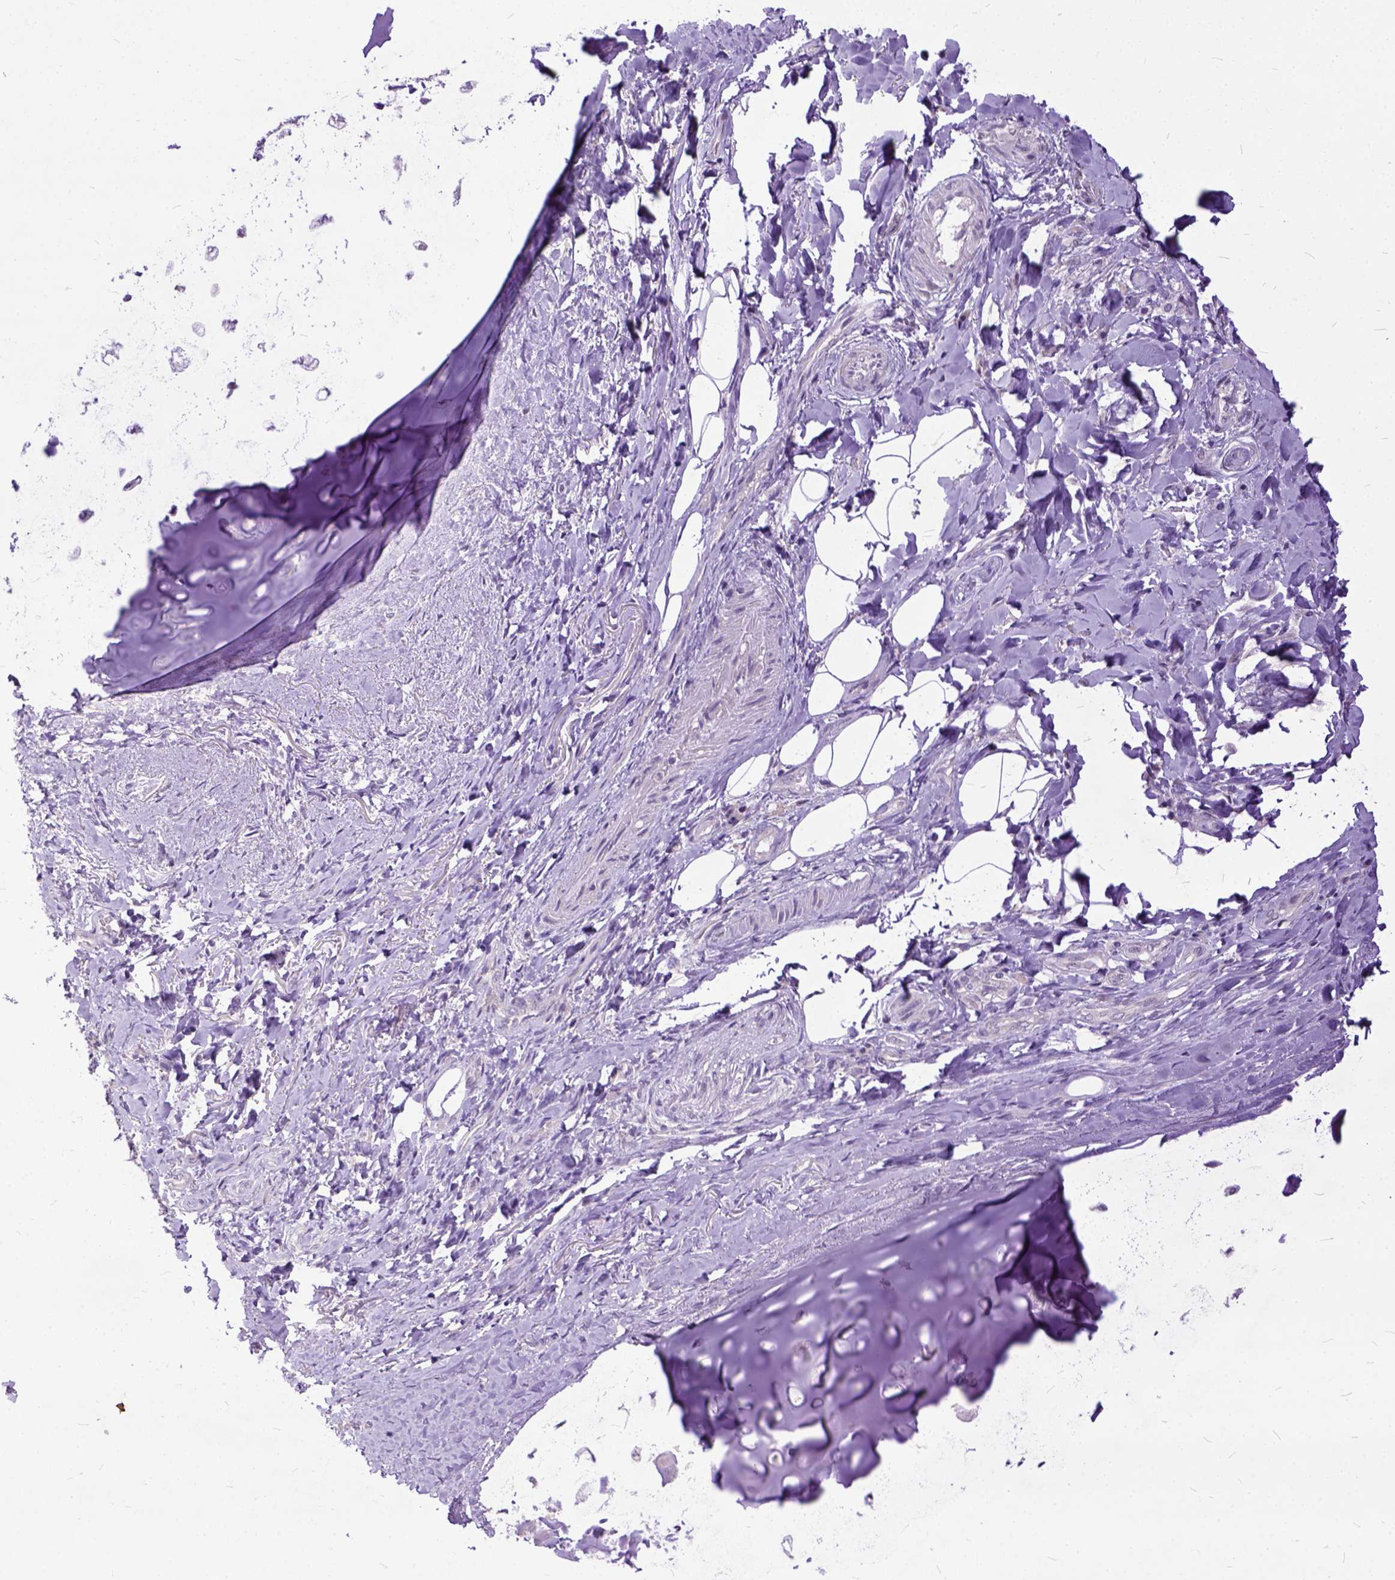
{"staining": {"intensity": "negative", "quantity": "none", "location": "none"}, "tissue": "adipose tissue", "cell_type": "Adipocytes", "image_type": "normal", "snomed": [{"axis": "morphology", "description": "Normal tissue, NOS"}, {"axis": "topography", "description": "Cartilage tissue"}, {"axis": "topography", "description": "Bronchus"}], "caption": "High power microscopy photomicrograph of an IHC image of unremarkable adipose tissue, revealing no significant positivity in adipocytes.", "gene": "TCEAL7", "patient": {"sex": "male", "age": 64}}